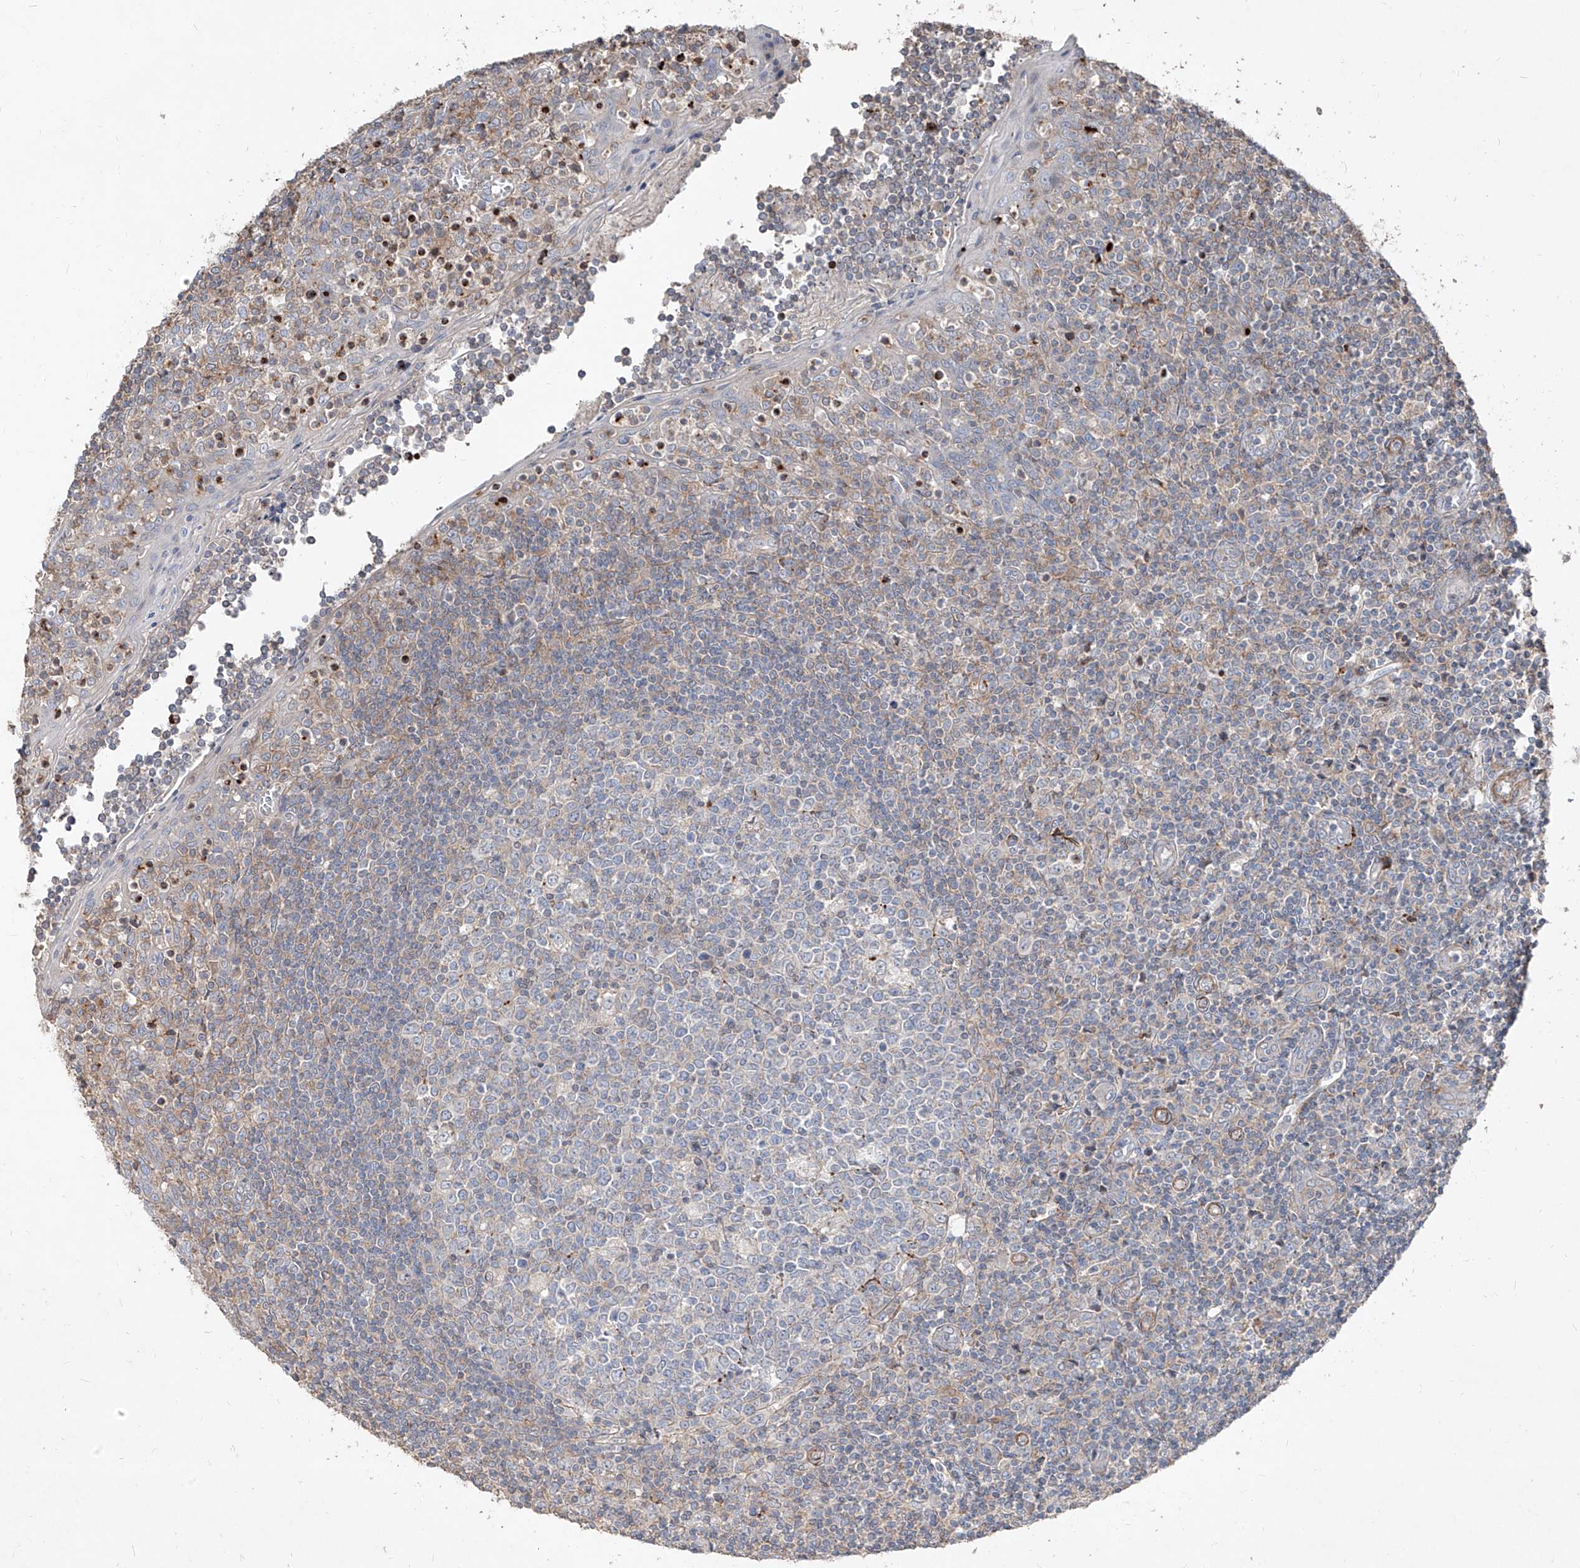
{"staining": {"intensity": "negative", "quantity": "none", "location": "none"}, "tissue": "tonsil", "cell_type": "Germinal center cells", "image_type": "normal", "snomed": [{"axis": "morphology", "description": "Normal tissue, NOS"}, {"axis": "topography", "description": "Tonsil"}], "caption": "This is an immunohistochemistry (IHC) histopathology image of normal tonsil. There is no staining in germinal center cells.", "gene": "UFD1", "patient": {"sex": "female", "age": 19}}